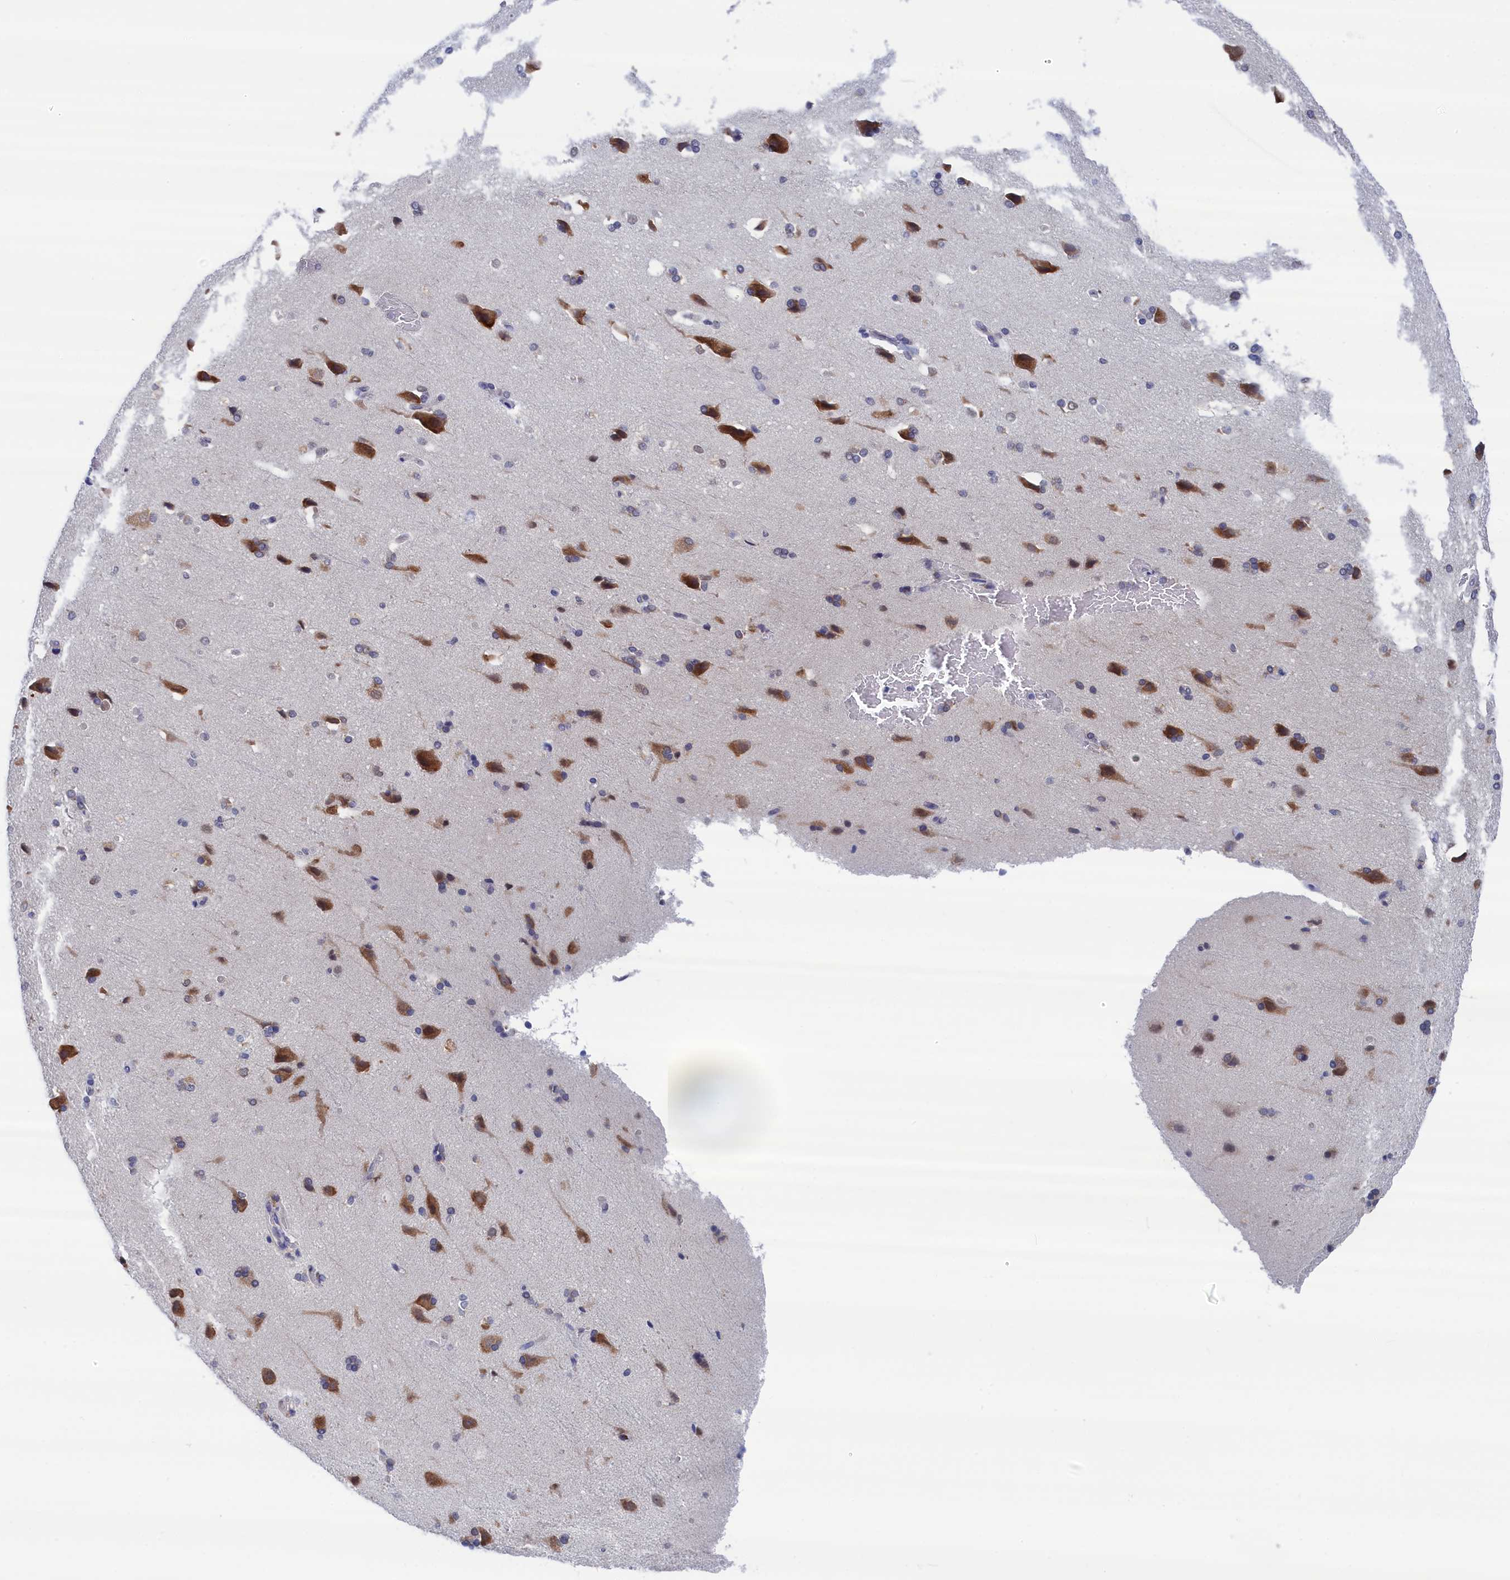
{"staining": {"intensity": "negative", "quantity": "none", "location": "none"}, "tissue": "cerebral cortex", "cell_type": "Endothelial cells", "image_type": "normal", "snomed": [{"axis": "morphology", "description": "Normal tissue, NOS"}, {"axis": "topography", "description": "Cerebral cortex"}], "caption": "IHC photomicrograph of normal cerebral cortex: human cerebral cortex stained with DAB shows no significant protein staining in endothelial cells.", "gene": "PGP", "patient": {"sex": "male", "age": 62}}